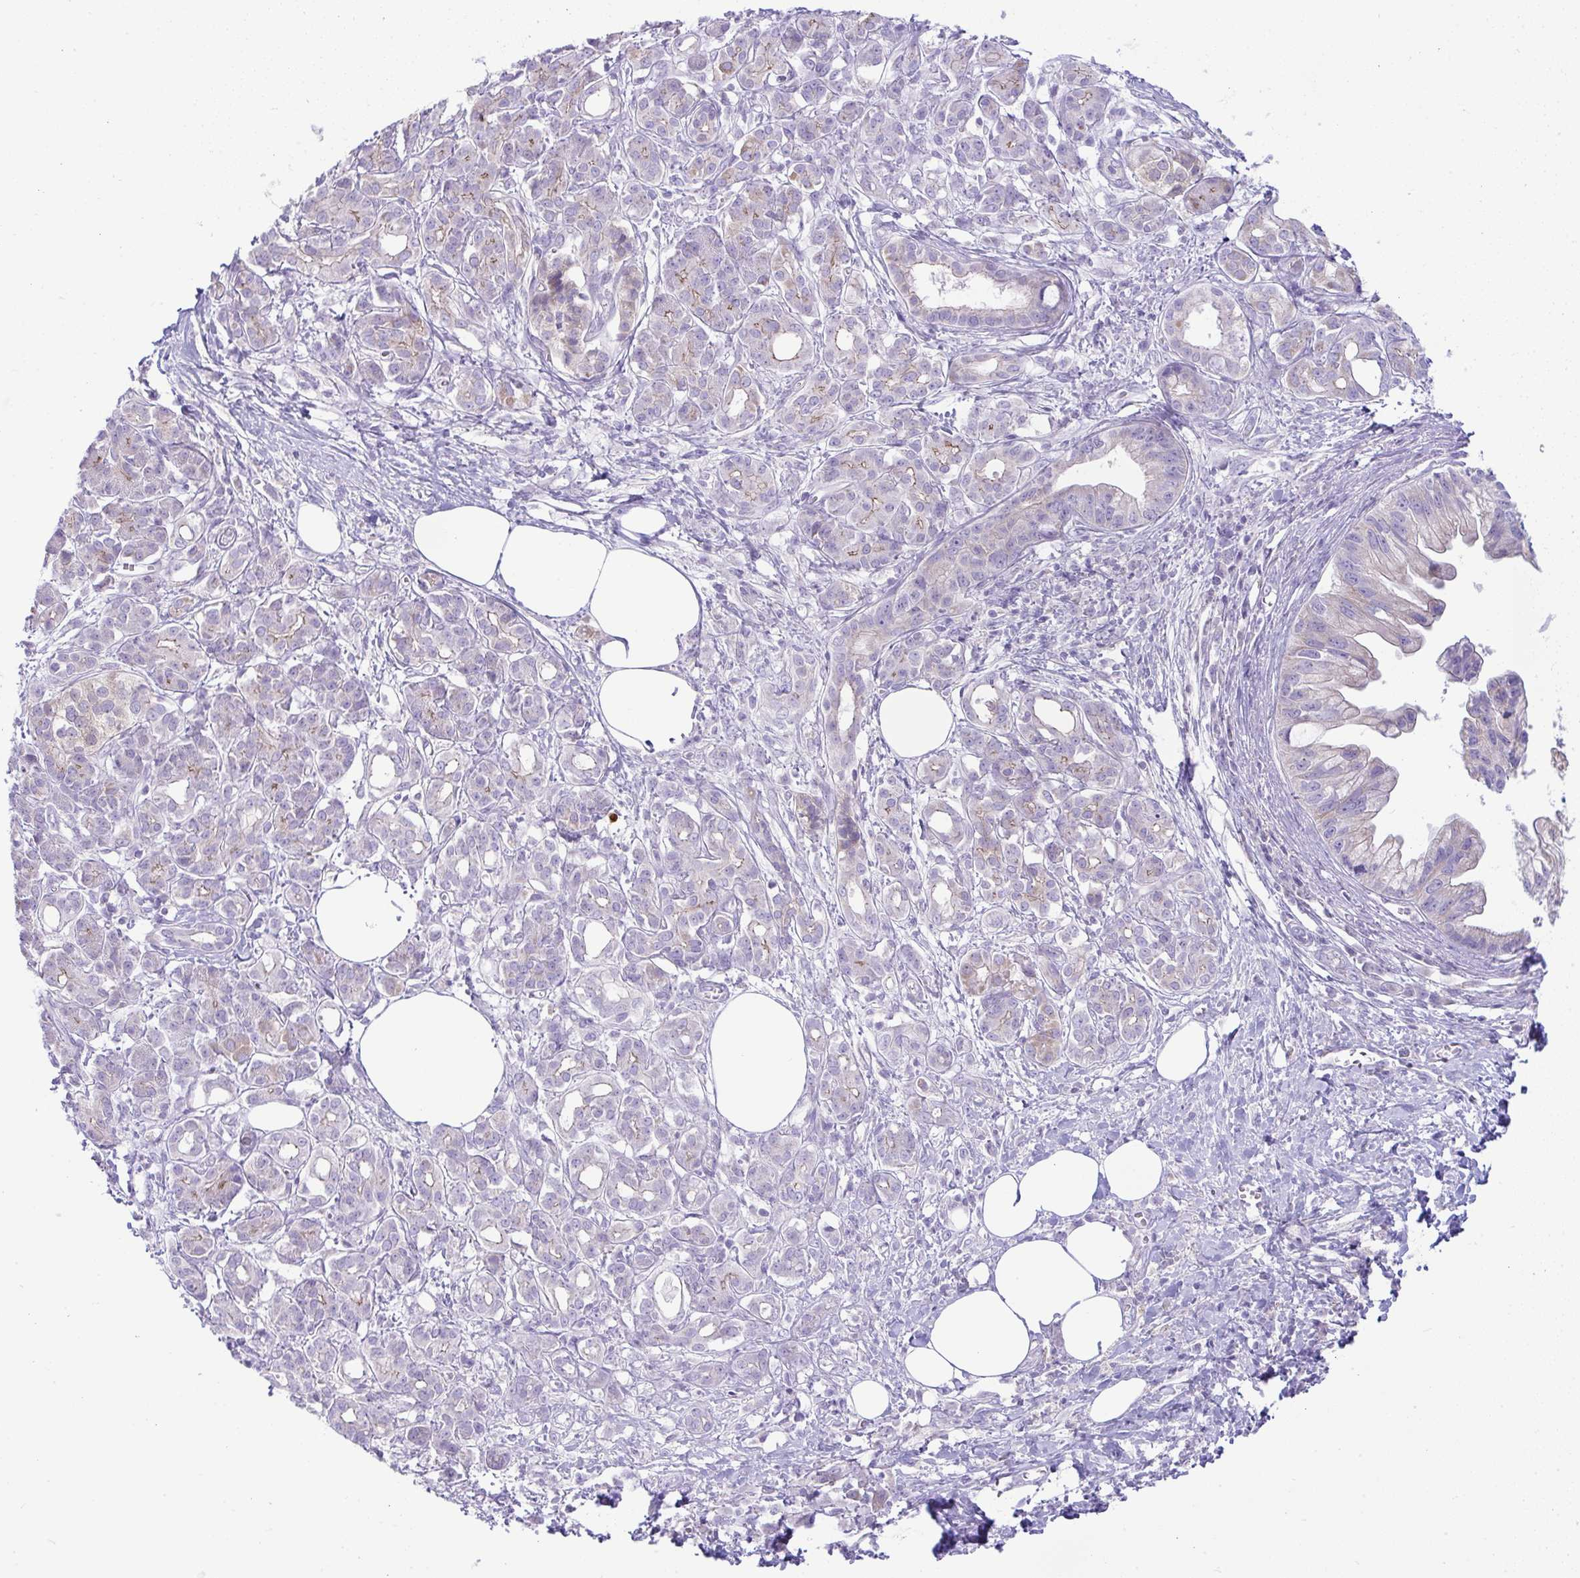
{"staining": {"intensity": "negative", "quantity": "none", "location": "none"}, "tissue": "pancreatic cancer", "cell_type": "Tumor cells", "image_type": "cancer", "snomed": [{"axis": "morphology", "description": "Adenocarcinoma, NOS"}, {"axis": "topography", "description": "Pancreas"}], "caption": "Pancreatic cancer (adenocarcinoma) stained for a protein using immunohistochemistry displays no staining tumor cells.", "gene": "PLA2G12B", "patient": {"sex": "female", "age": 73}}